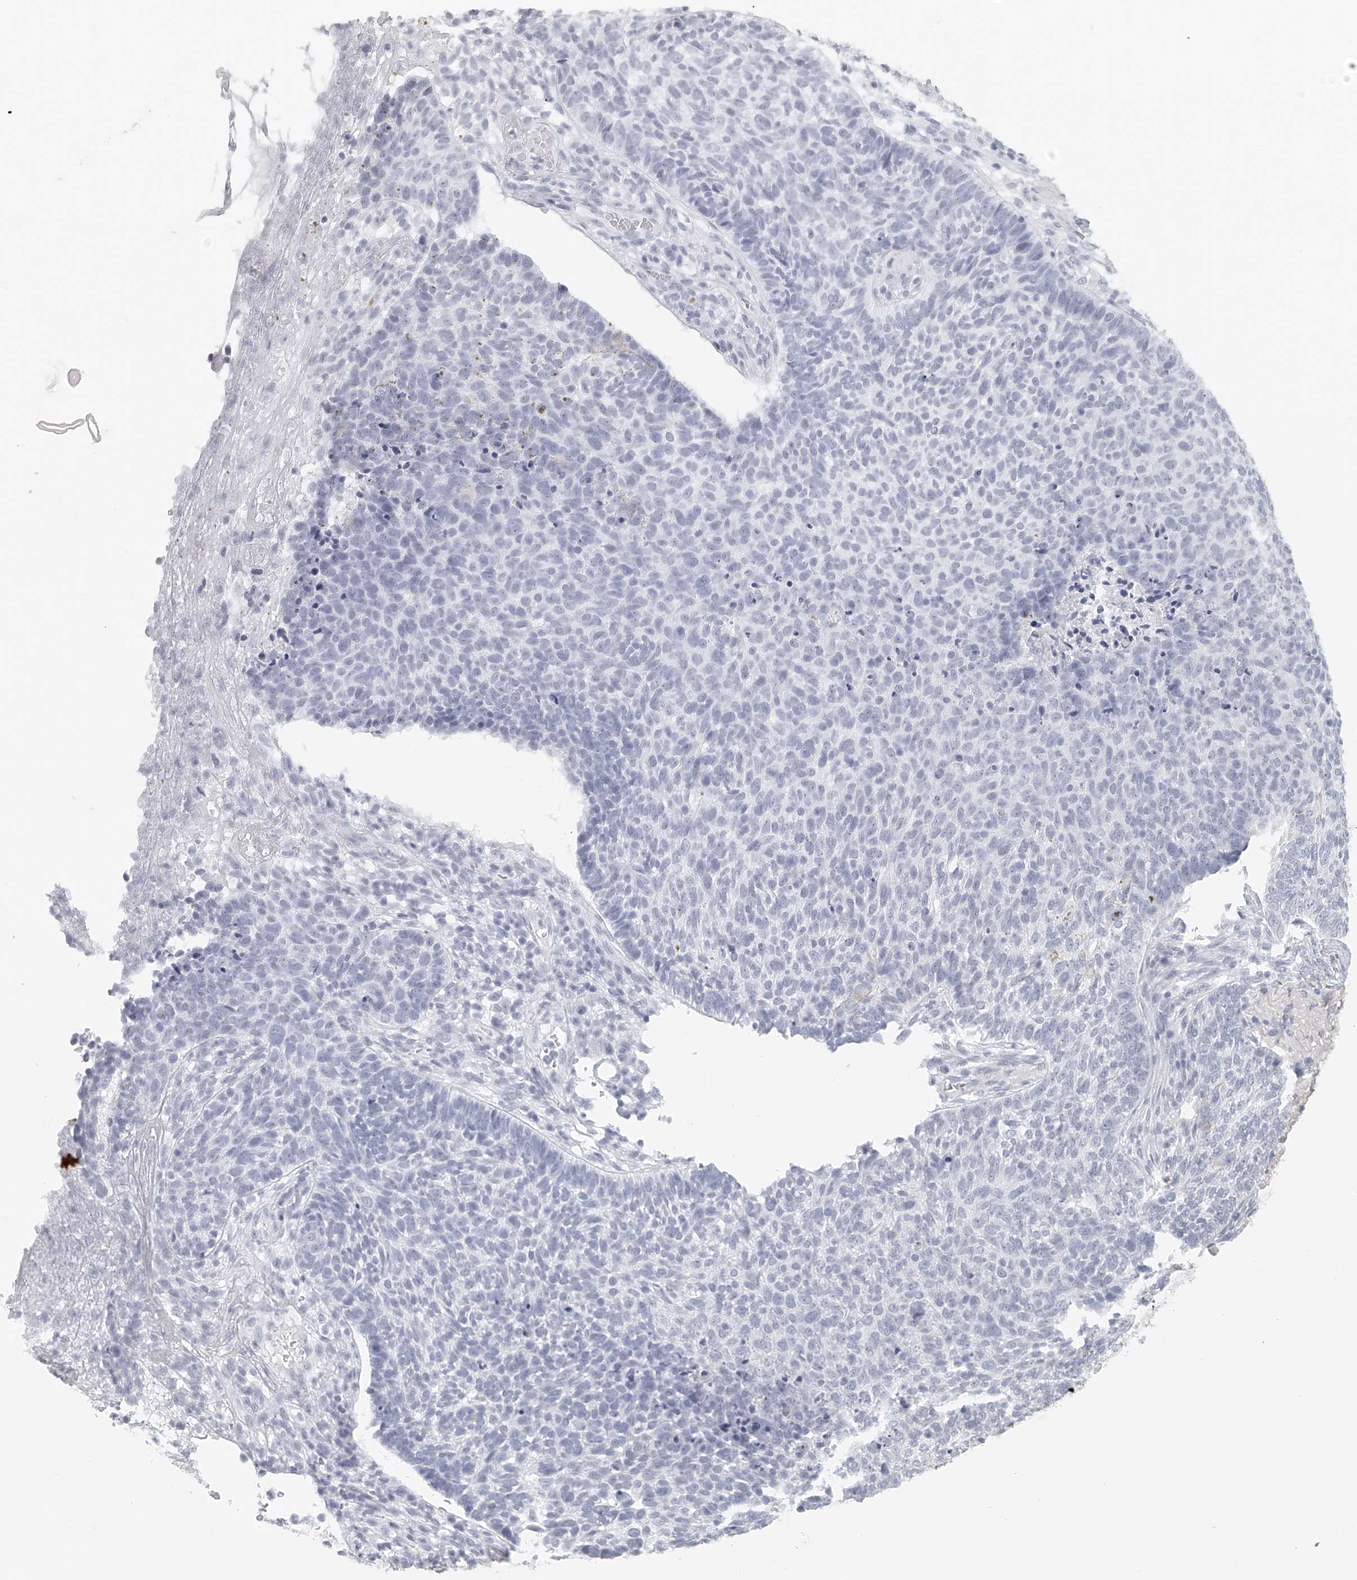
{"staining": {"intensity": "negative", "quantity": "none", "location": "none"}, "tissue": "skin cancer", "cell_type": "Tumor cells", "image_type": "cancer", "snomed": [{"axis": "morphology", "description": "Basal cell carcinoma"}, {"axis": "topography", "description": "Skin"}], "caption": "Tumor cells show no significant protein positivity in basal cell carcinoma (skin). (Stains: DAB (3,3'-diaminobenzidine) IHC with hematoxylin counter stain, Microscopy: brightfield microscopy at high magnification).", "gene": "BCL2L11", "patient": {"sex": "male", "age": 85}}